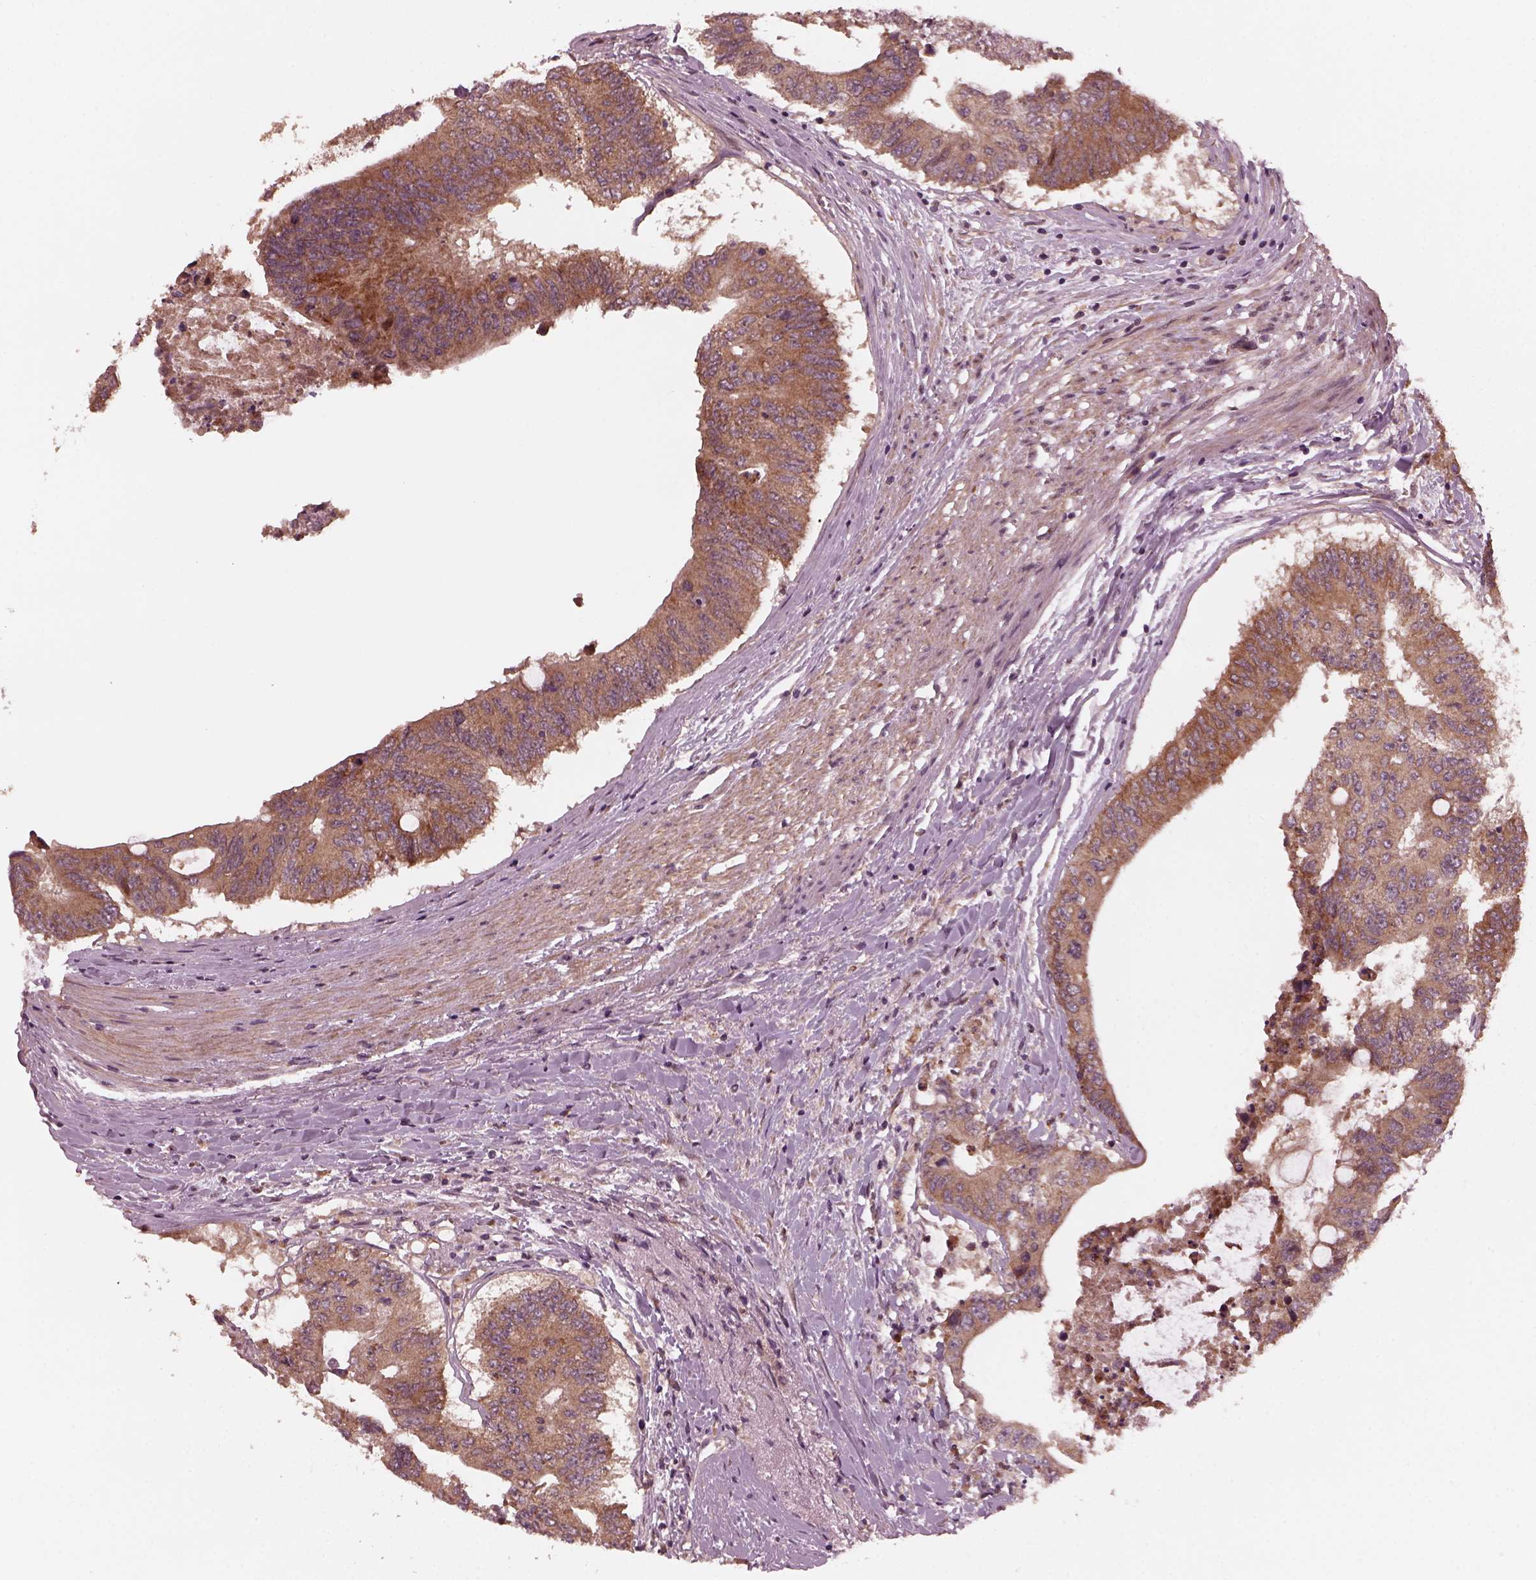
{"staining": {"intensity": "moderate", "quantity": ">75%", "location": "cytoplasmic/membranous"}, "tissue": "colorectal cancer", "cell_type": "Tumor cells", "image_type": "cancer", "snomed": [{"axis": "morphology", "description": "Adenocarcinoma, NOS"}, {"axis": "topography", "description": "Rectum"}], "caption": "Moderate cytoplasmic/membranous staining is present in about >75% of tumor cells in adenocarcinoma (colorectal).", "gene": "FAF2", "patient": {"sex": "male", "age": 59}}